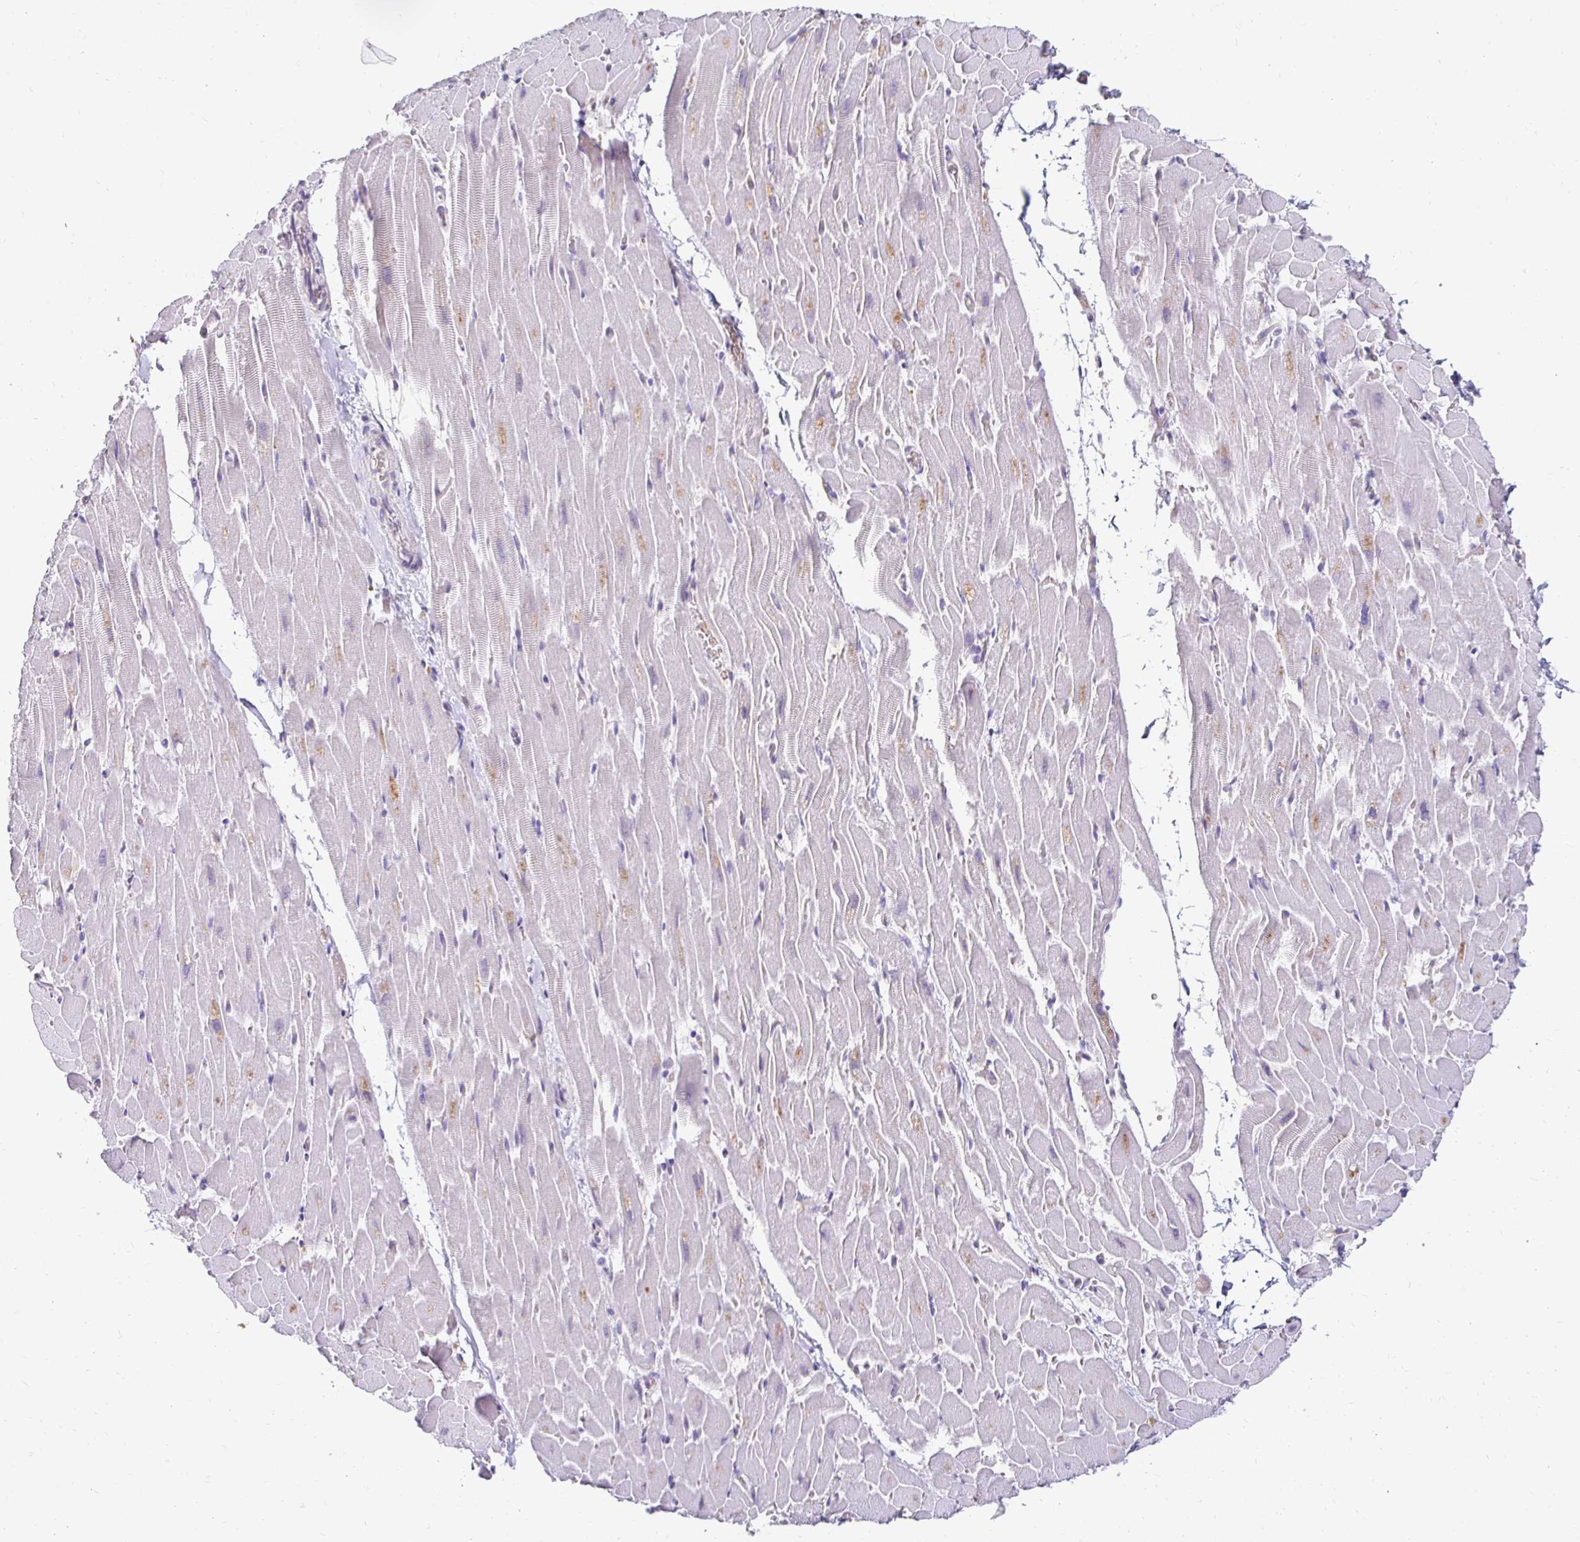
{"staining": {"intensity": "moderate", "quantity": "<25%", "location": "cytoplasmic/membranous"}, "tissue": "heart muscle", "cell_type": "Cardiomyocytes", "image_type": "normal", "snomed": [{"axis": "morphology", "description": "Normal tissue, NOS"}, {"axis": "topography", "description": "Heart"}], "caption": "High-magnification brightfield microscopy of benign heart muscle stained with DAB (3,3'-diaminobenzidine) (brown) and counterstained with hematoxylin (blue). cardiomyocytes exhibit moderate cytoplasmic/membranous positivity is seen in approximately<25% of cells.", "gene": "GK2", "patient": {"sex": "male", "age": 37}}